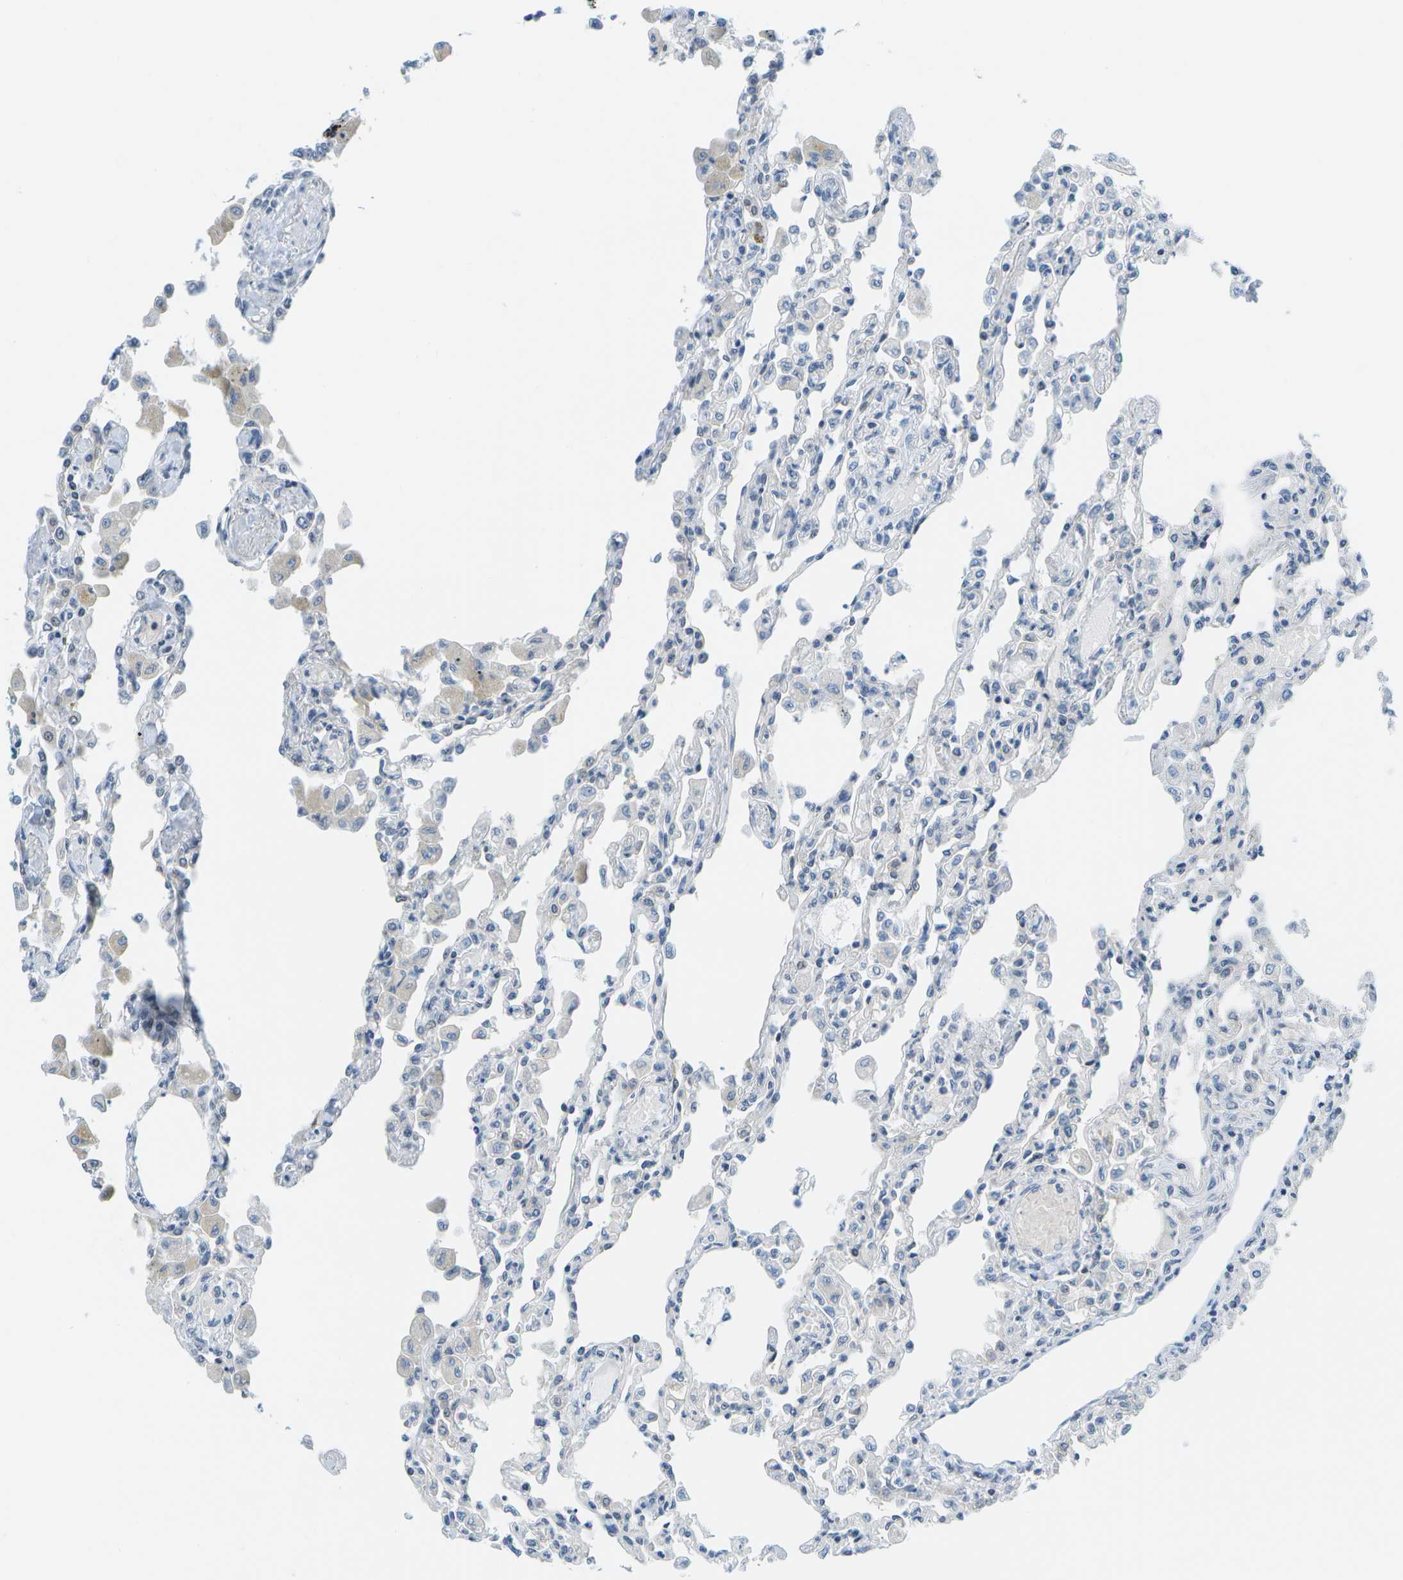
{"staining": {"intensity": "negative", "quantity": "none", "location": "none"}, "tissue": "lung", "cell_type": "Alveolar cells", "image_type": "normal", "snomed": [{"axis": "morphology", "description": "Normal tissue, NOS"}, {"axis": "topography", "description": "Bronchus"}, {"axis": "topography", "description": "Lung"}], "caption": "Immunohistochemistry (IHC) of benign lung reveals no positivity in alveolar cells. (Immunohistochemistry, brightfield microscopy, high magnification).", "gene": "PITHD1", "patient": {"sex": "female", "age": 49}}